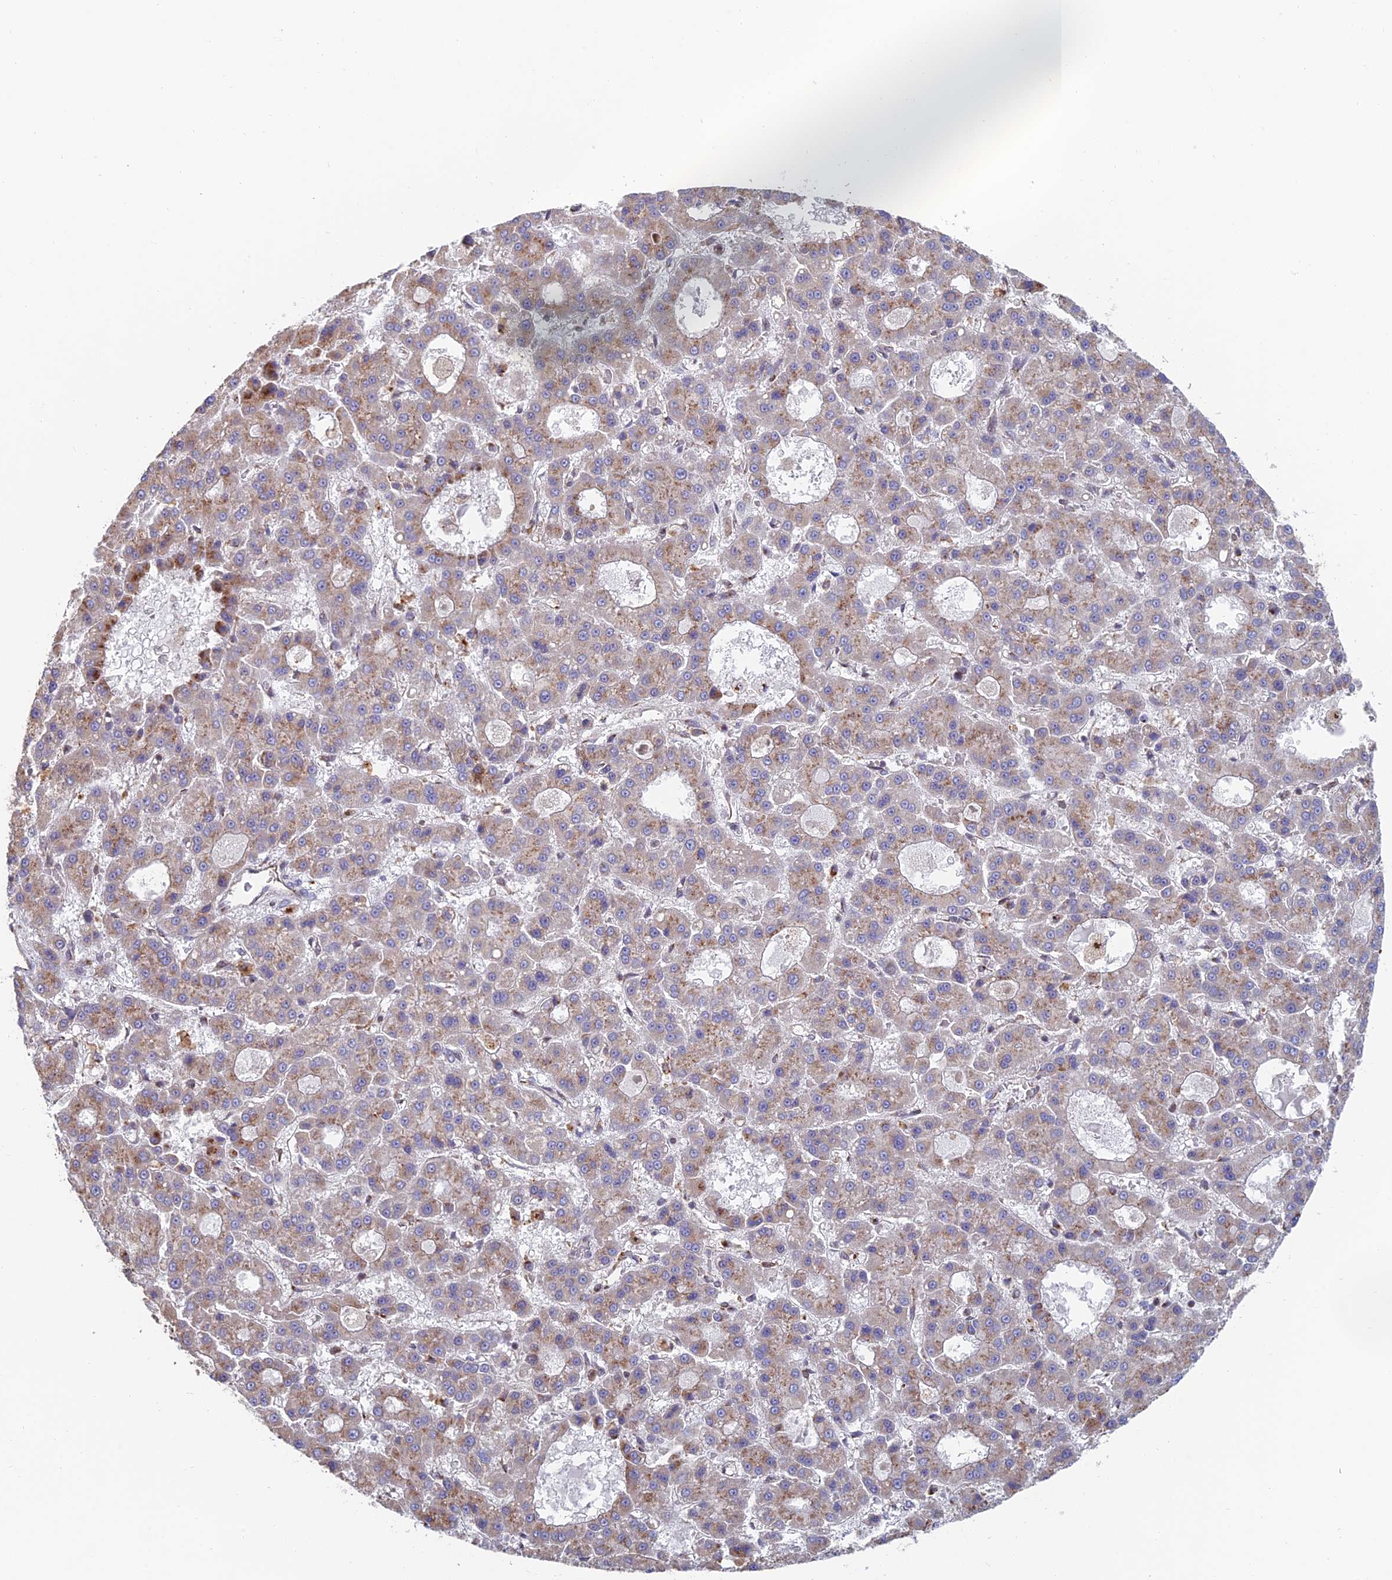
{"staining": {"intensity": "weak", "quantity": ">75%", "location": "cytoplasmic/membranous"}, "tissue": "liver cancer", "cell_type": "Tumor cells", "image_type": "cancer", "snomed": [{"axis": "morphology", "description": "Carcinoma, Hepatocellular, NOS"}, {"axis": "topography", "description": "Liver"}], "caption": "A brown stain shows weak cytoplasmic/membranous expression of a protein in human liver cancer (hepatocellular carcinoma) tumor cells.", "gene": "HS2ST1", "patient": {"sex": "male", "age": 70}}